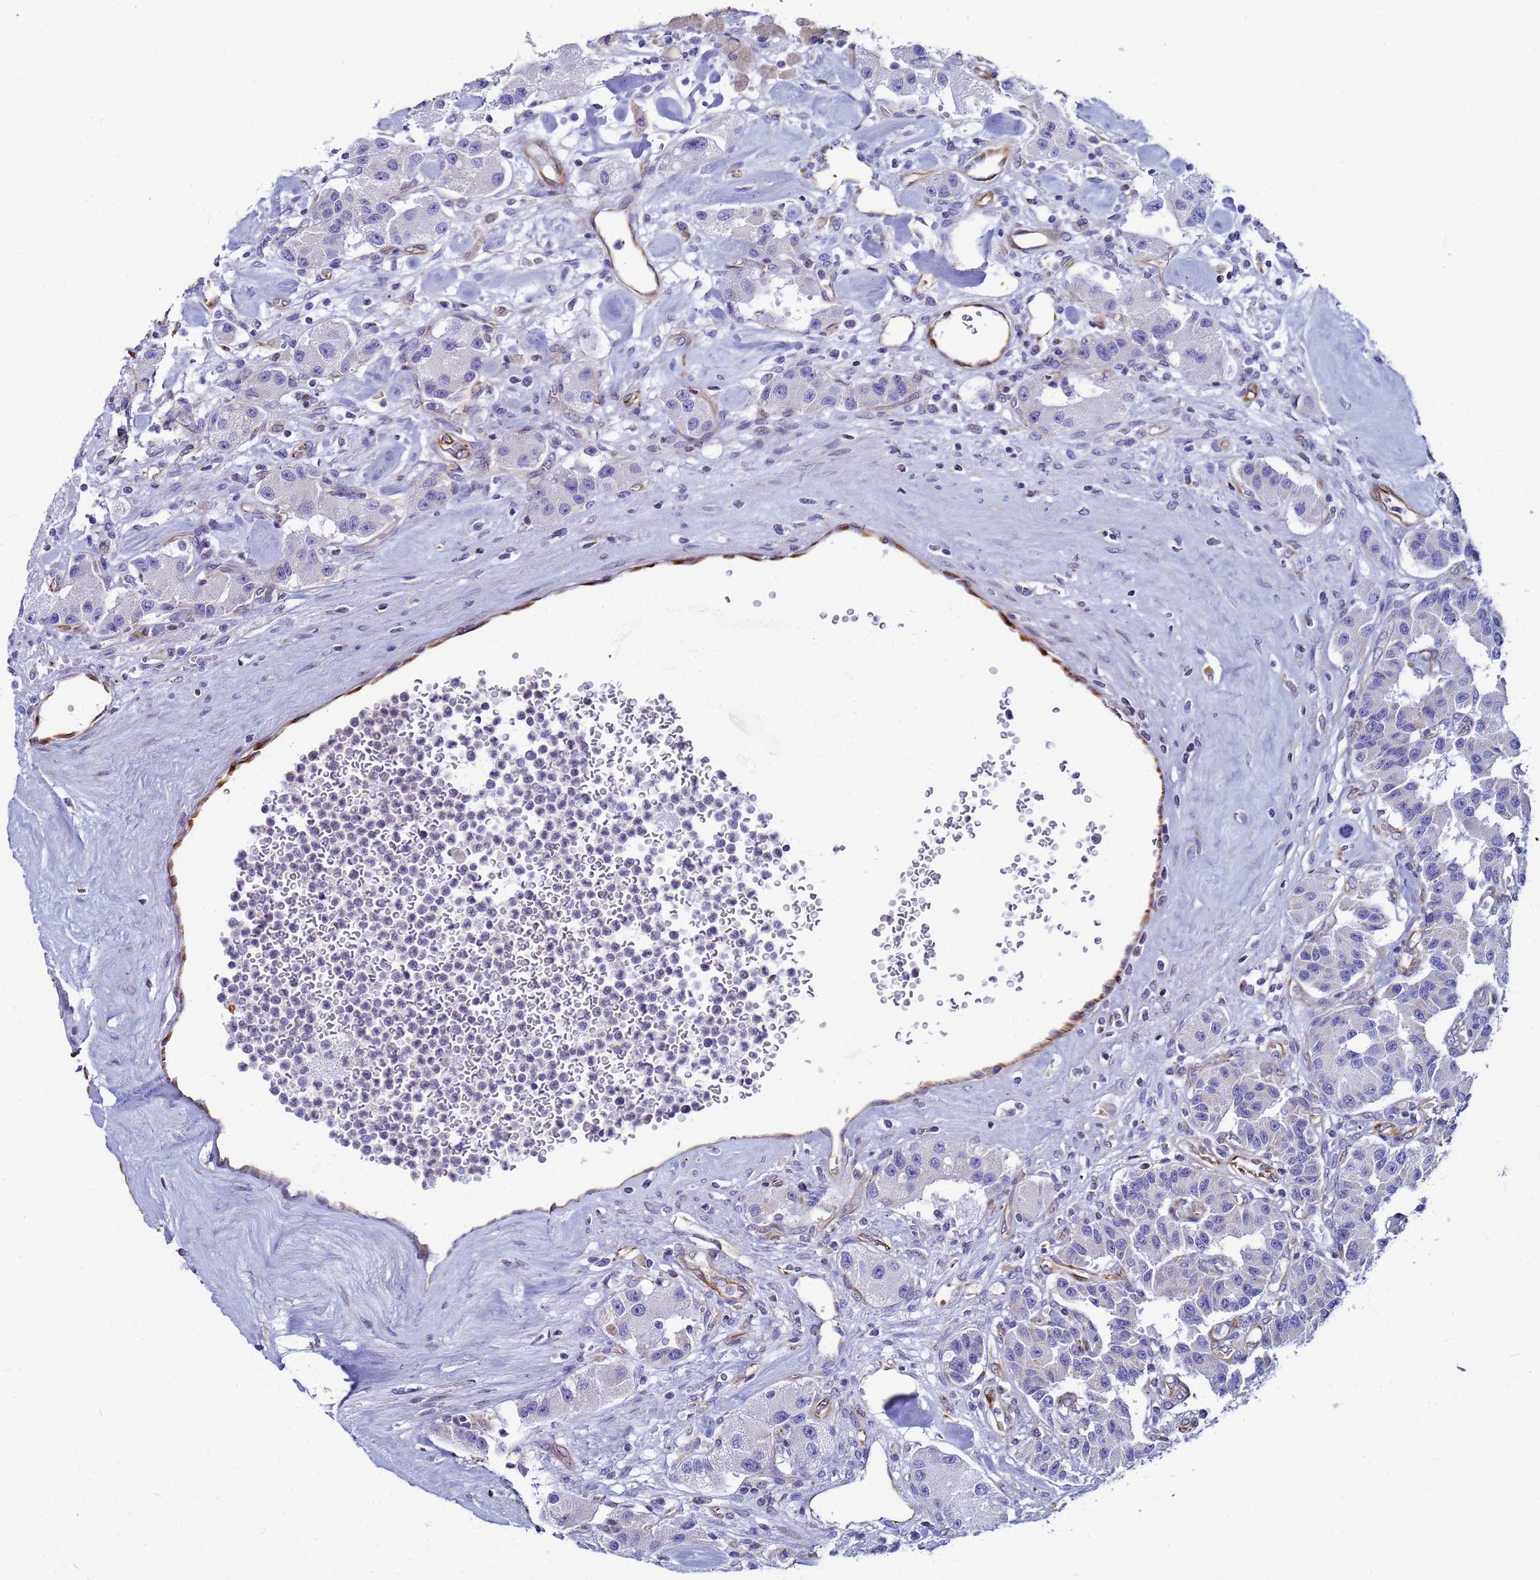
{"staining": {"intensity": "negative", "quantity": "none", "location": "none"}, "tissue": "carcinoid", "cell_type": "Tumor cells", "image_type": "cancer", "snomed": [{"axis": "morphology", "description": "Carcinoid, malignant, NOS"}, {"axis": "topography", "description": "Pancreas"}], "caption": "An immunohistochemistry (IHC) photomicrograph of carcinoid (malignant) is shown. There is no staining in tumor cells of carcinoid (malignant).", "gene": "UBXN2B", "patient": {"sex": "male", "age": 41}}